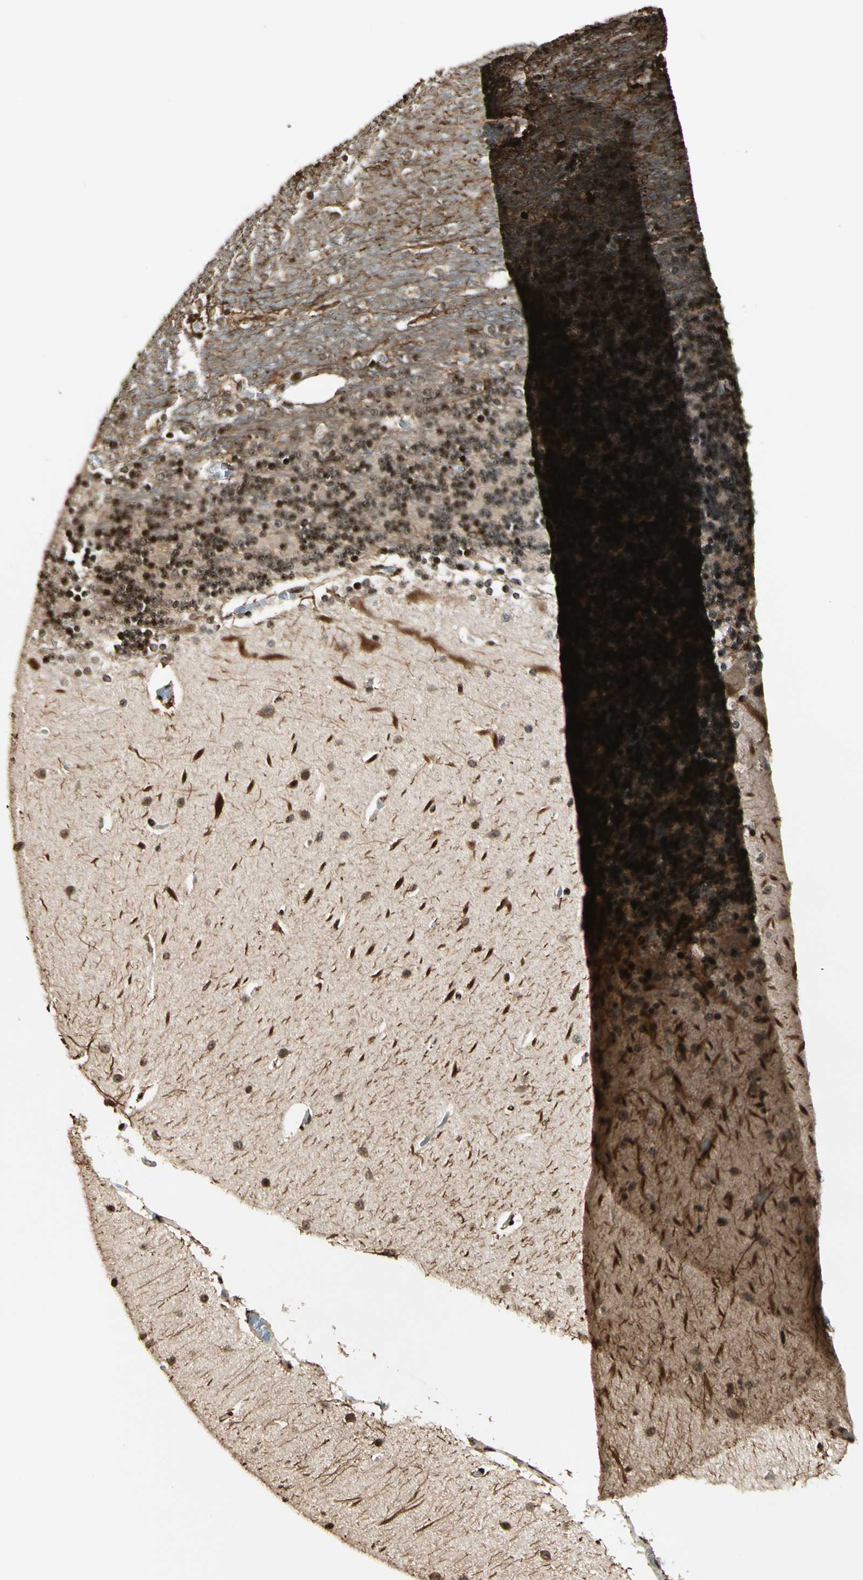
{"staining": {"intensity": "strong", "quantity": ">75%", "location": "nuclear"}, "tissue": "cerebellum", "cell_type": "Cells in granular layer", "image_type": "normal", "snomed": [{"axis": "morphology", "description": "Normal tissue, NOS"}, {"axis": "topography", "description": "Cerebellum"}], "caption": "This image exhibits normal cerebellum stained with IHC to label a protein in brown. The nuclear of cells in granular layer show strong positivity for the protein. Nuclei are counter-stained blue.", "gene": "TSHZ3", "patient": {"sex": "female", "age": 54}}